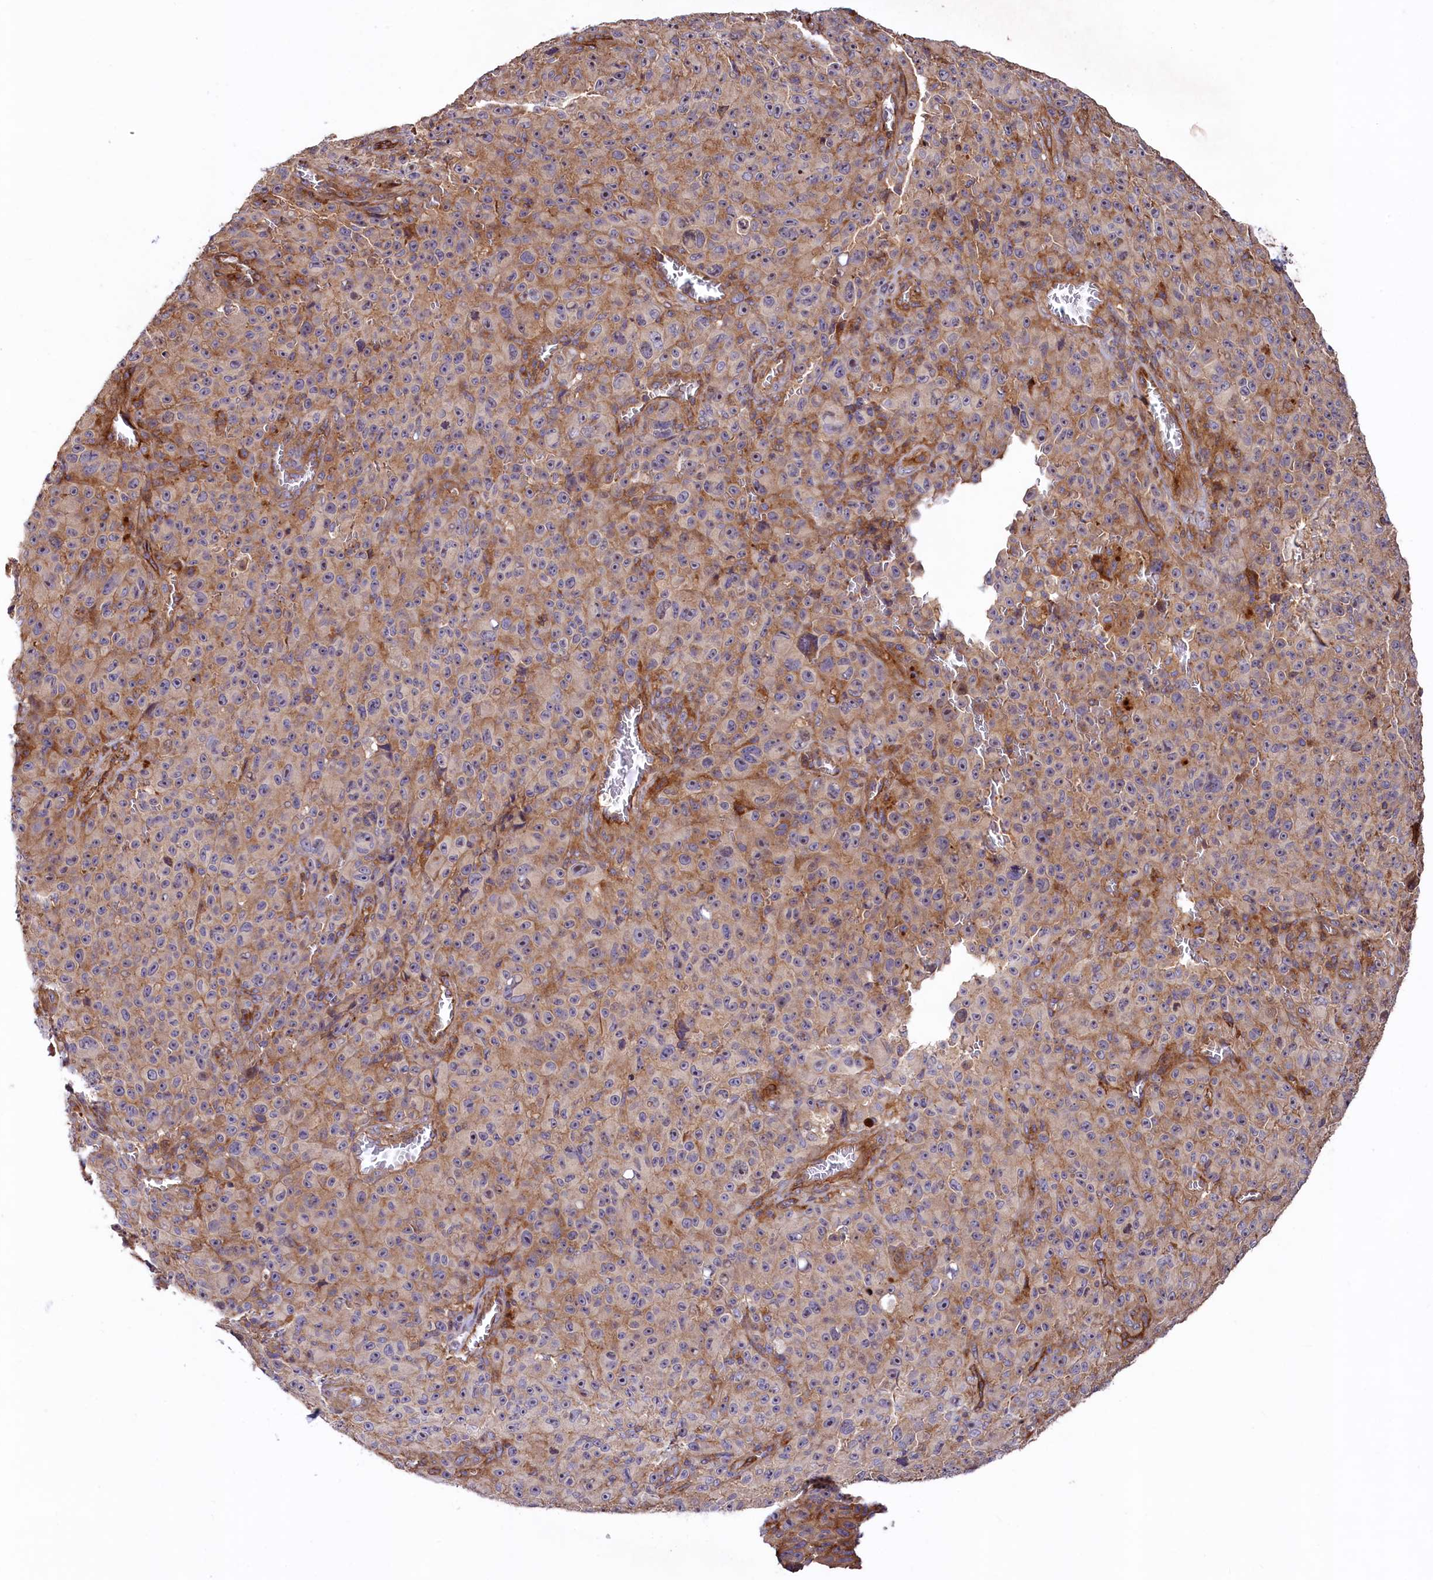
{"staining": {"intensity": "weak", "quantity": "25%-75%", "location": "cytoplasmic/membranous"}, "tissue": "melanoma", "cell_type": "Tumor cells", "image_type": "cancer", "snomed": [{"axis": "morphology", "description": "Malignant melanoma, NOS"}, {"axis": "topography", "description": "Skin"}], "caption": "Approximately 25%-75% of tumor cells in human melanoma reveal weak cytoplasmic/membranous protein positivity as visualized by brown immunohistochemical staining.", "gene": "KLHDC4", "patient": {"sex": "female", "age": 82}}